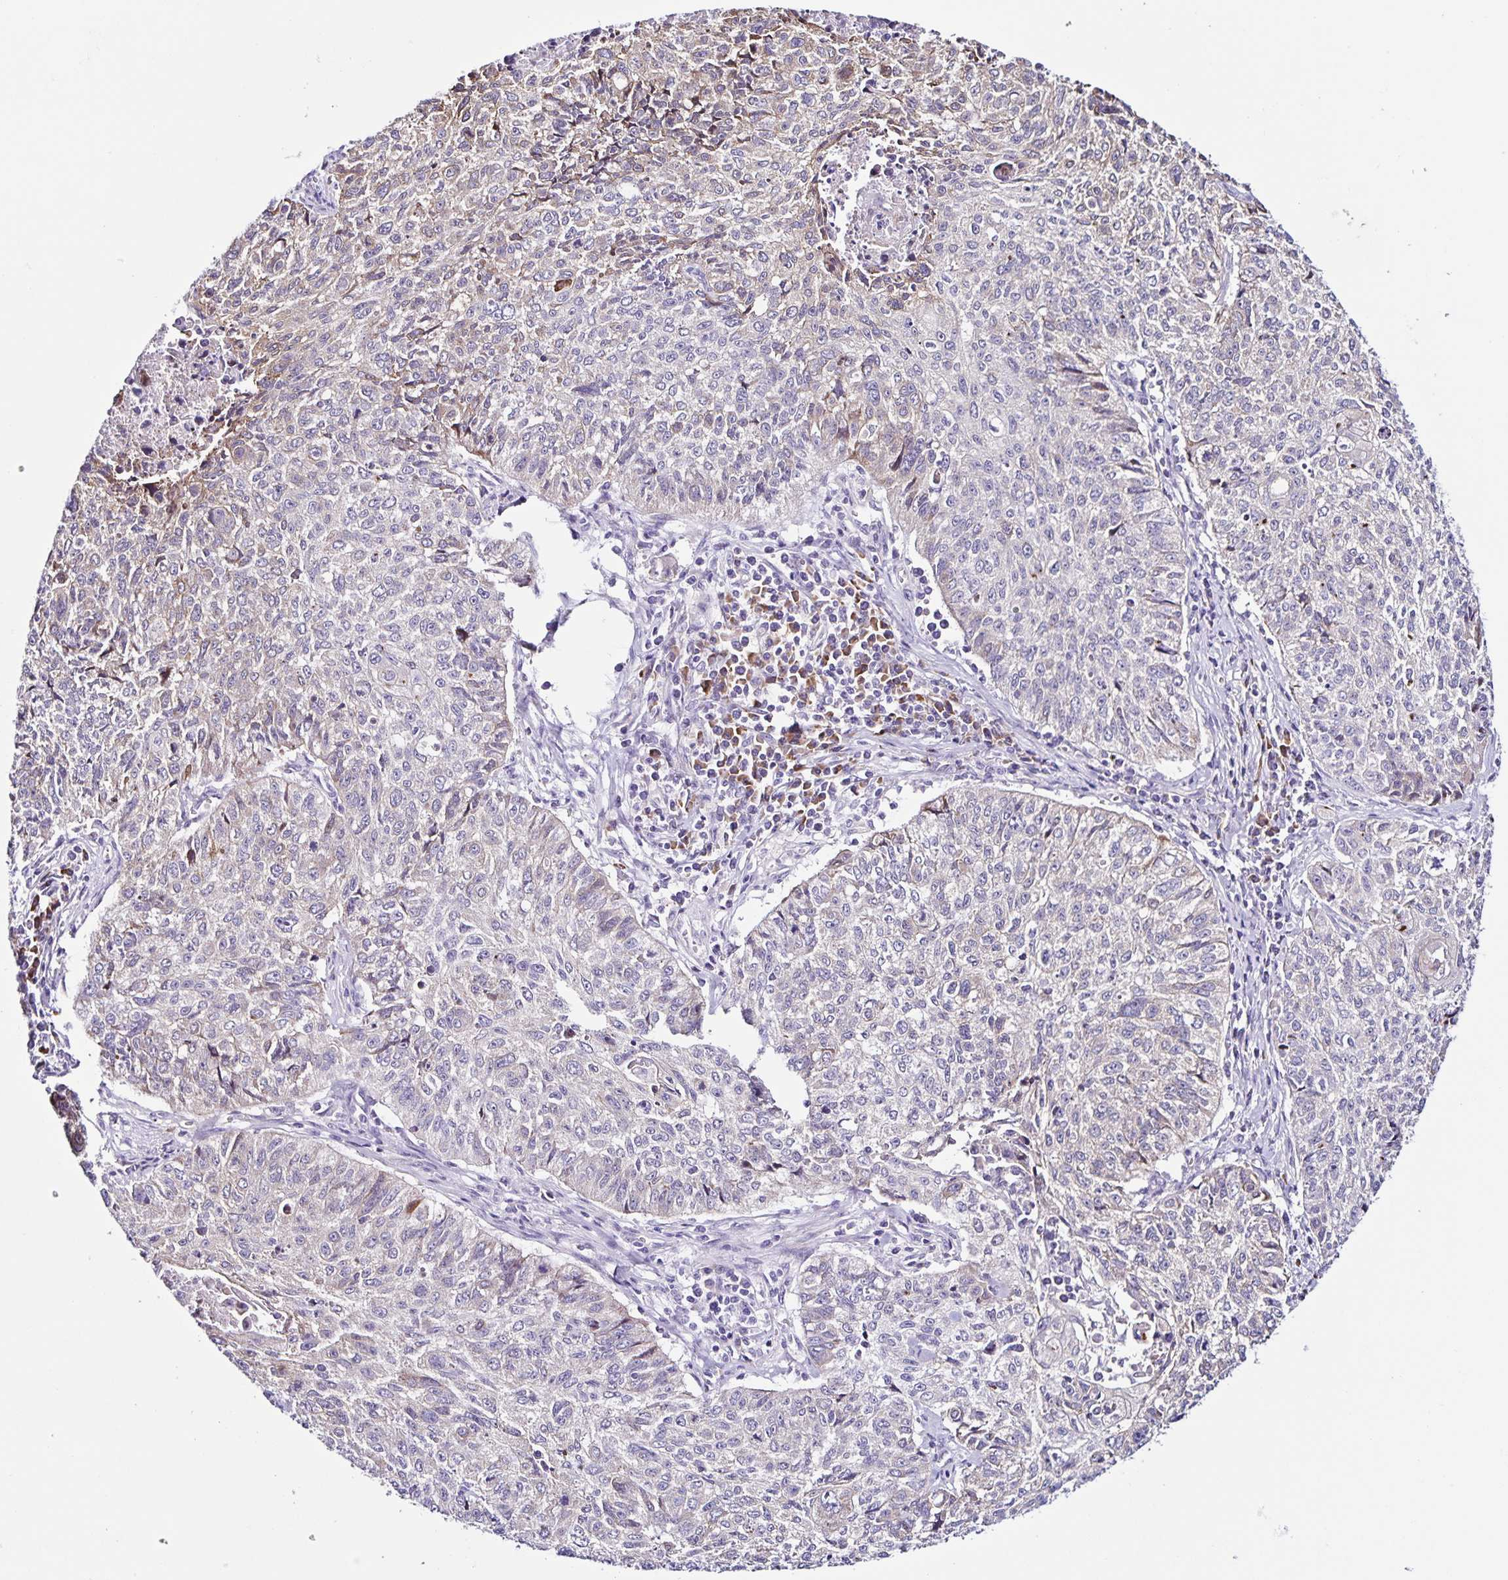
{"staining": {"intensity": "negative", "quantity": "none", "location": "none"}, "tissue": "lung cancer", "cell_type": "Tumor cells", "image_type": "cancer", "snomed": [{"axis": "morphology", "description": "Normal morphology"}, {"axis": "morphology", "description": "Aneuploidy"}, {"axis": "morphology", "description": "Squamous cell carcinoma, NOS"}, {"axis": "topography", "description": "Lymph node"}, {"axis": "topography", "description": "Lung"}], "caption": "Immunohistochemistry (IHC) of lung cancer (squamous cell carcinoma) shows no staining in tumor cells. Nuclei are stained in blue.", "gene": "RNFT2", "patient": {"sex": "female", "age": 76}}